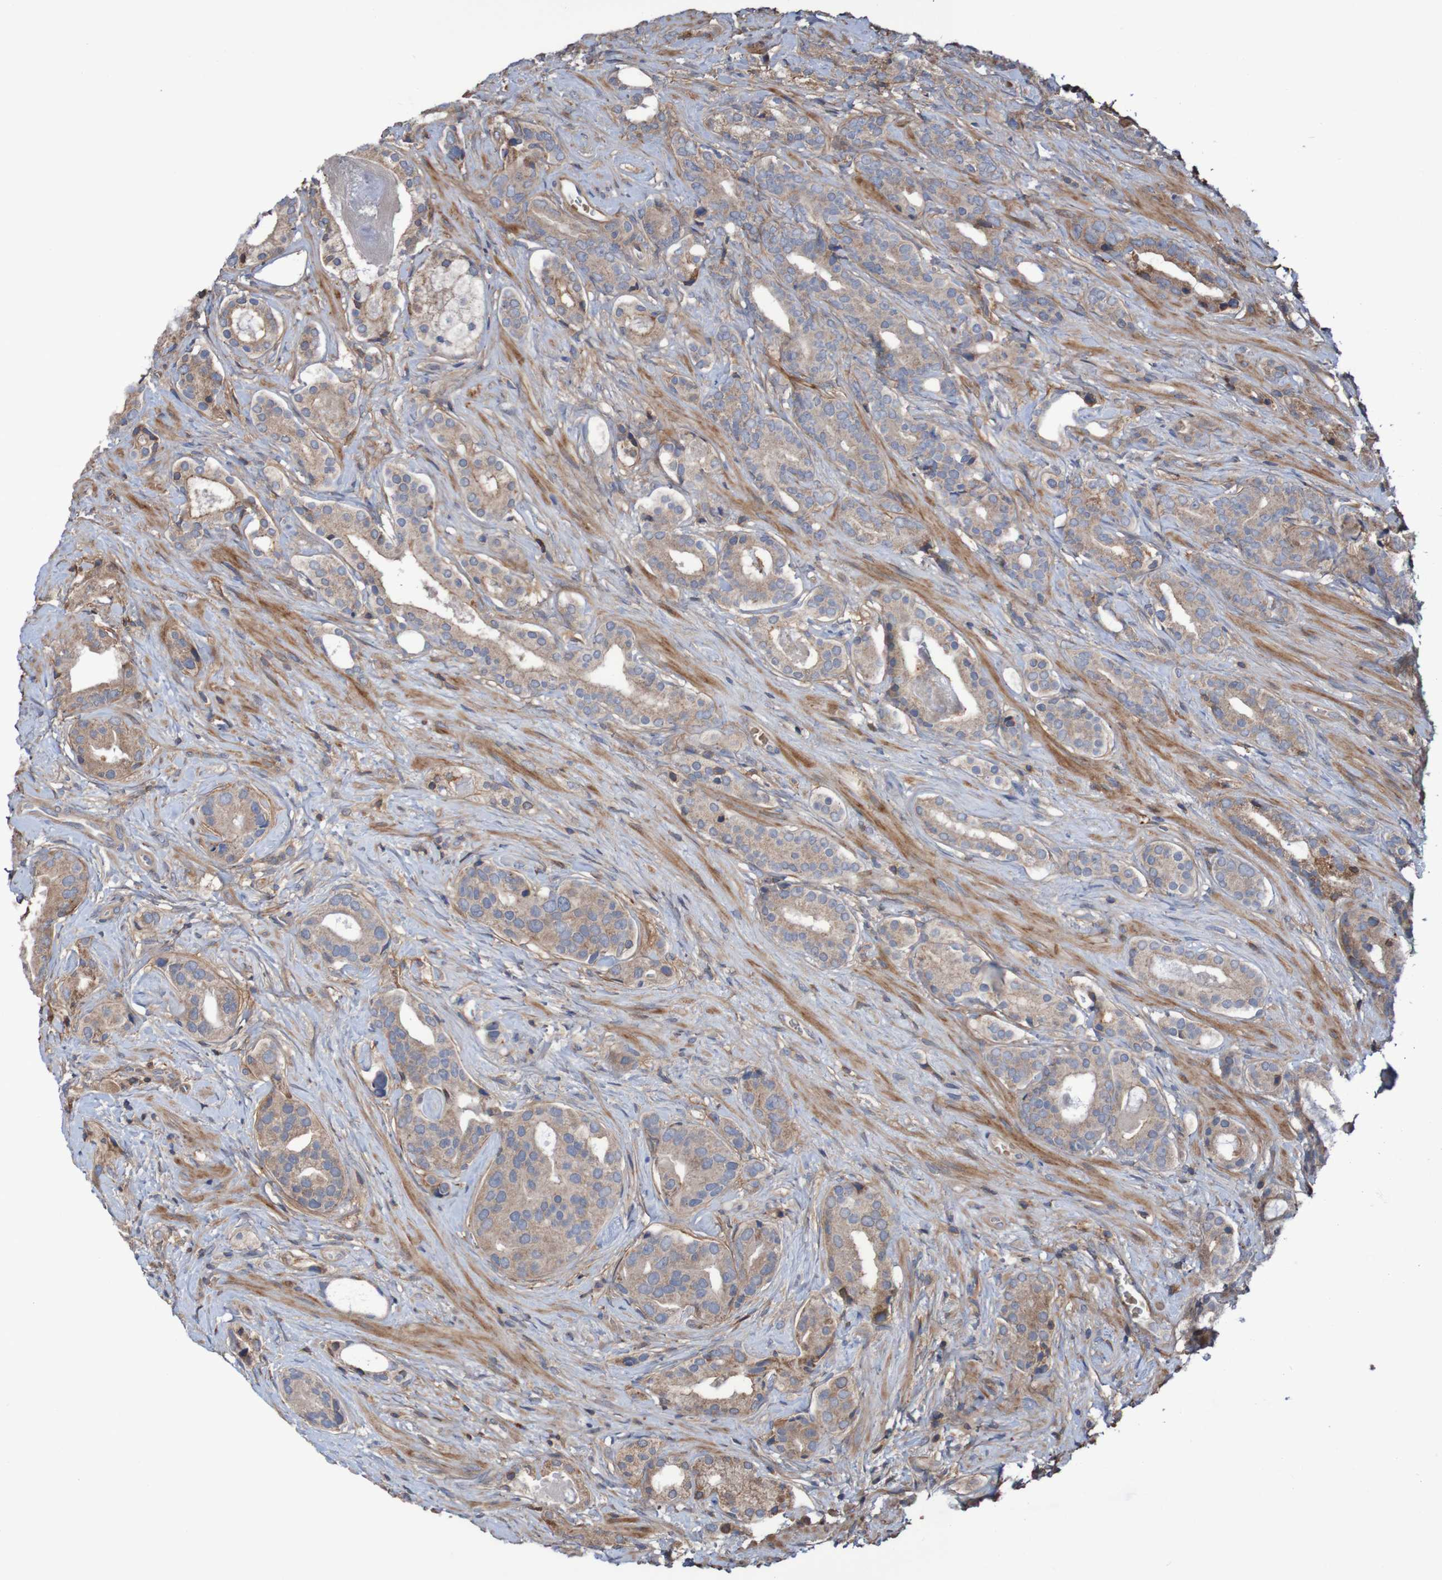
{"staining": {"intensity": "weak", "quantity": ">75%", "location": "cytoplasmic/membranous"}, "tissue": "prostate cancer", "cell_type": "Tumor cells", "image_type": "cancer", "snomed": [{"axis": "morphology", "description": "Adenocarcinoma, High grade"}, {"axis": "topography", "description": "Prostate"}], "caption": "Immunohistochemical staining of adenocarcinoma (high-grade) (prostate) exhibits weak cytoplasmic/membranous protein positivity in about >75% of tumor cells.", "gene": "PDGFB", "patient": {"sex": "male", "age": 71}}